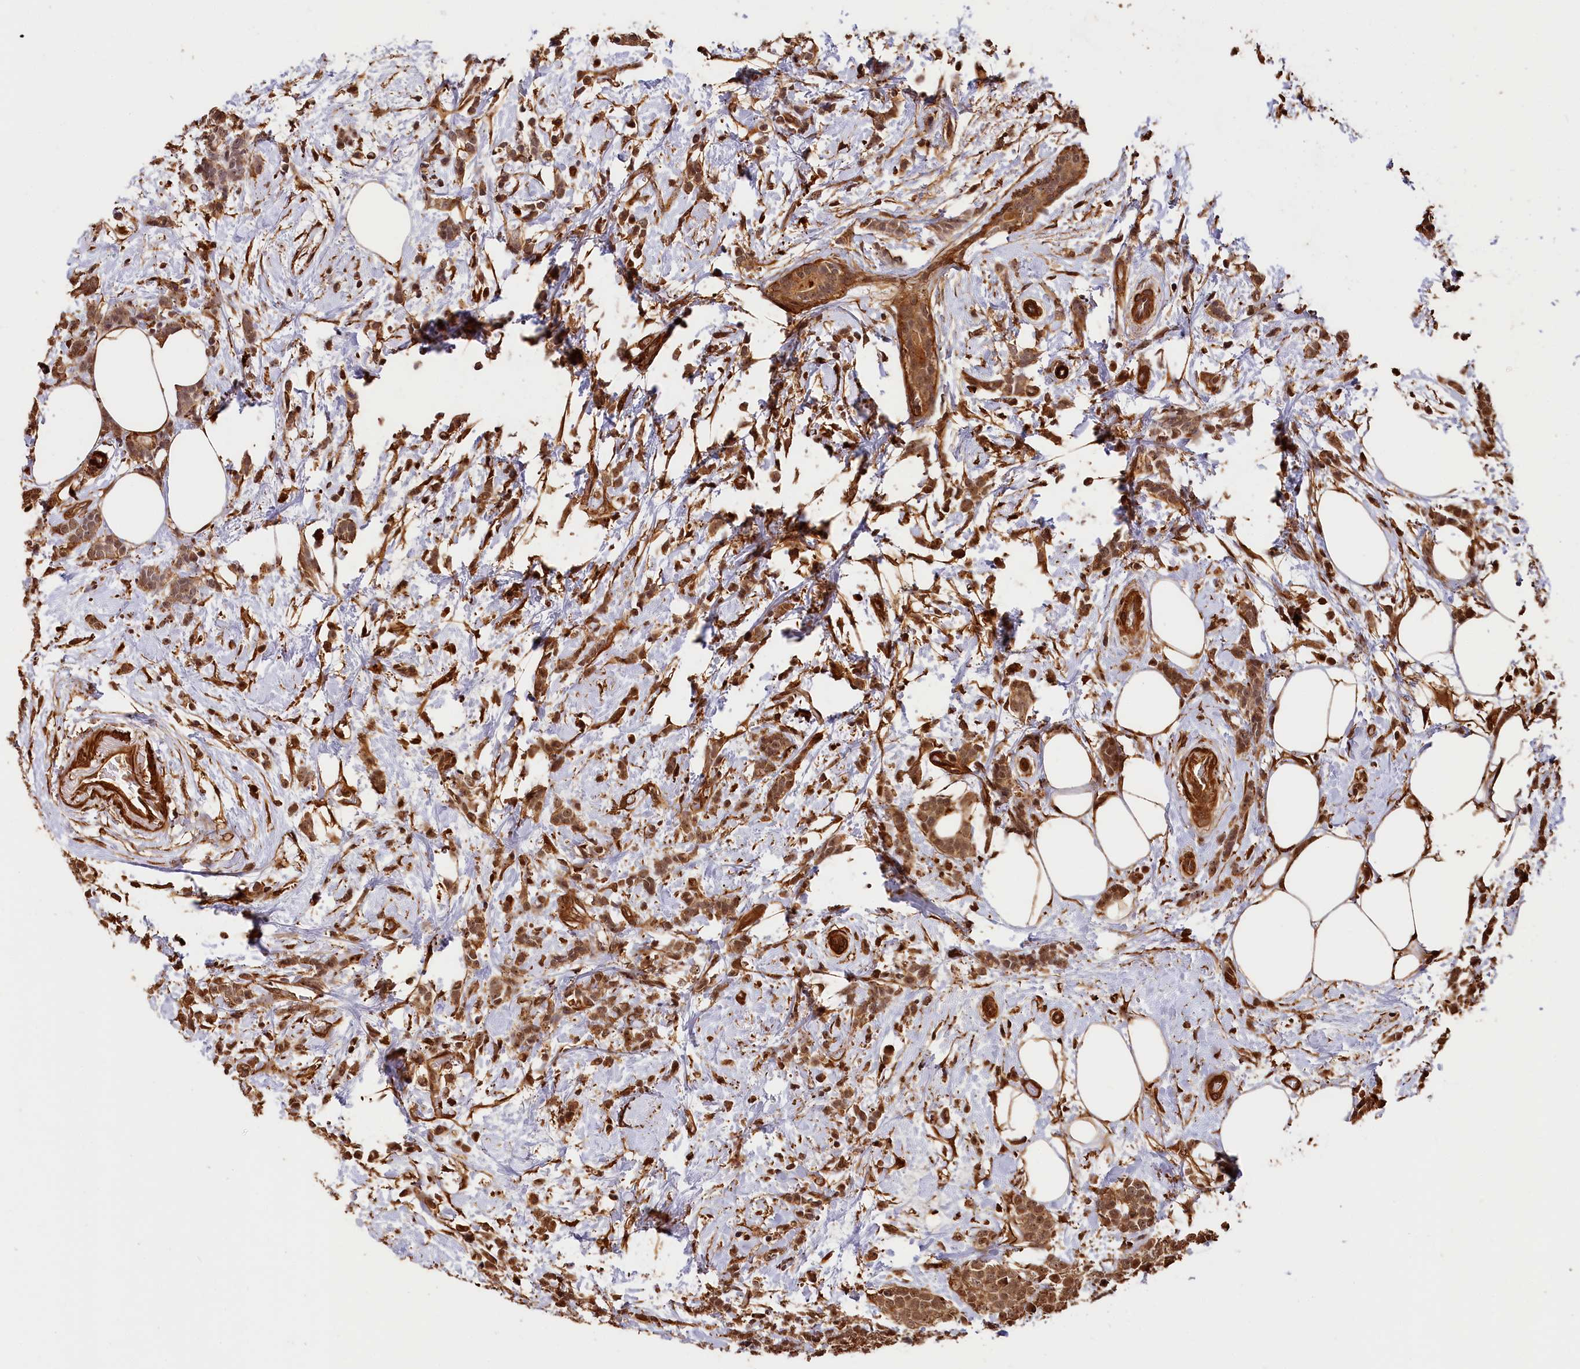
{"staining": {"intensity": "moderate", "quantity": ">75%", "location": "cytoplasmic/membranous,nuclear"}, "tissue": "breast cancer", "cell_type": "Tumor cells", "image_type": "cancer", "snomed": [{"axis": "morphology", "description": "Lobular carcinoma"}, {"axis": "topography", "description": "Breast"}], "caption": "Breast lobular carcinoma stained for a protein displays moderate cytoplasmic/membranous and nuclear positivity in tumor cells.", "gene": "MMP15", "patient": {"sex": "female", "age": 58}}